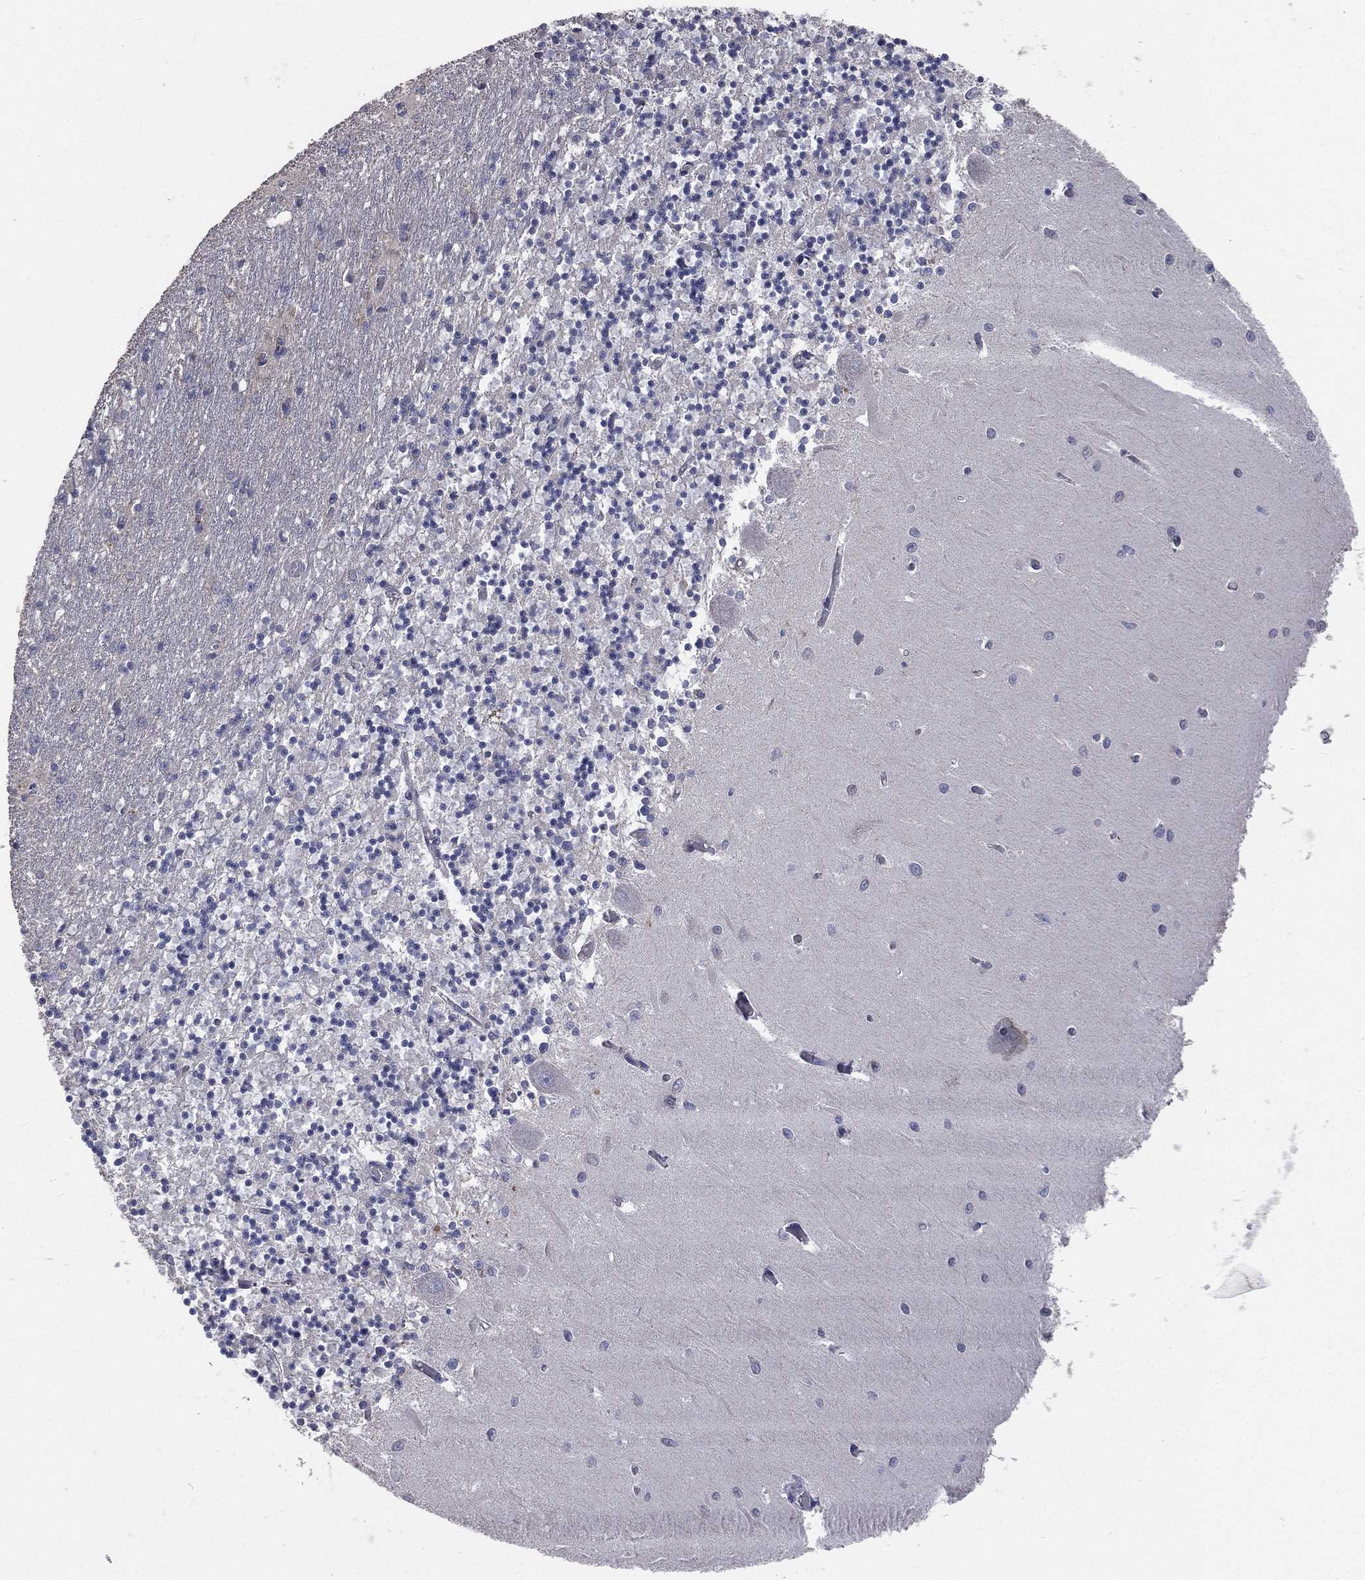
{"staining": {"intensity": "negative", "quantity": "none", "location": "none"}, "tissue": "cerebellum", "cell_type": "Cells in granular layer", "image_type": "normal", "snomed": [{"axis": "morphology", "description": "Normal tissue, NOS"}, {"axis": "topography", "description": "Cerebellum"}], "caption": "The immunohistochemistry (IHC) photomicrograph has no significant staining in cells in granular layer of cerebellum. (DAB (3,3'-diaminobenzidine) immunohistochemistry (IHC) with hematoxylin counter stain).", "gene": "CROCC", "patient": {"sex": "female", "age": 64}}